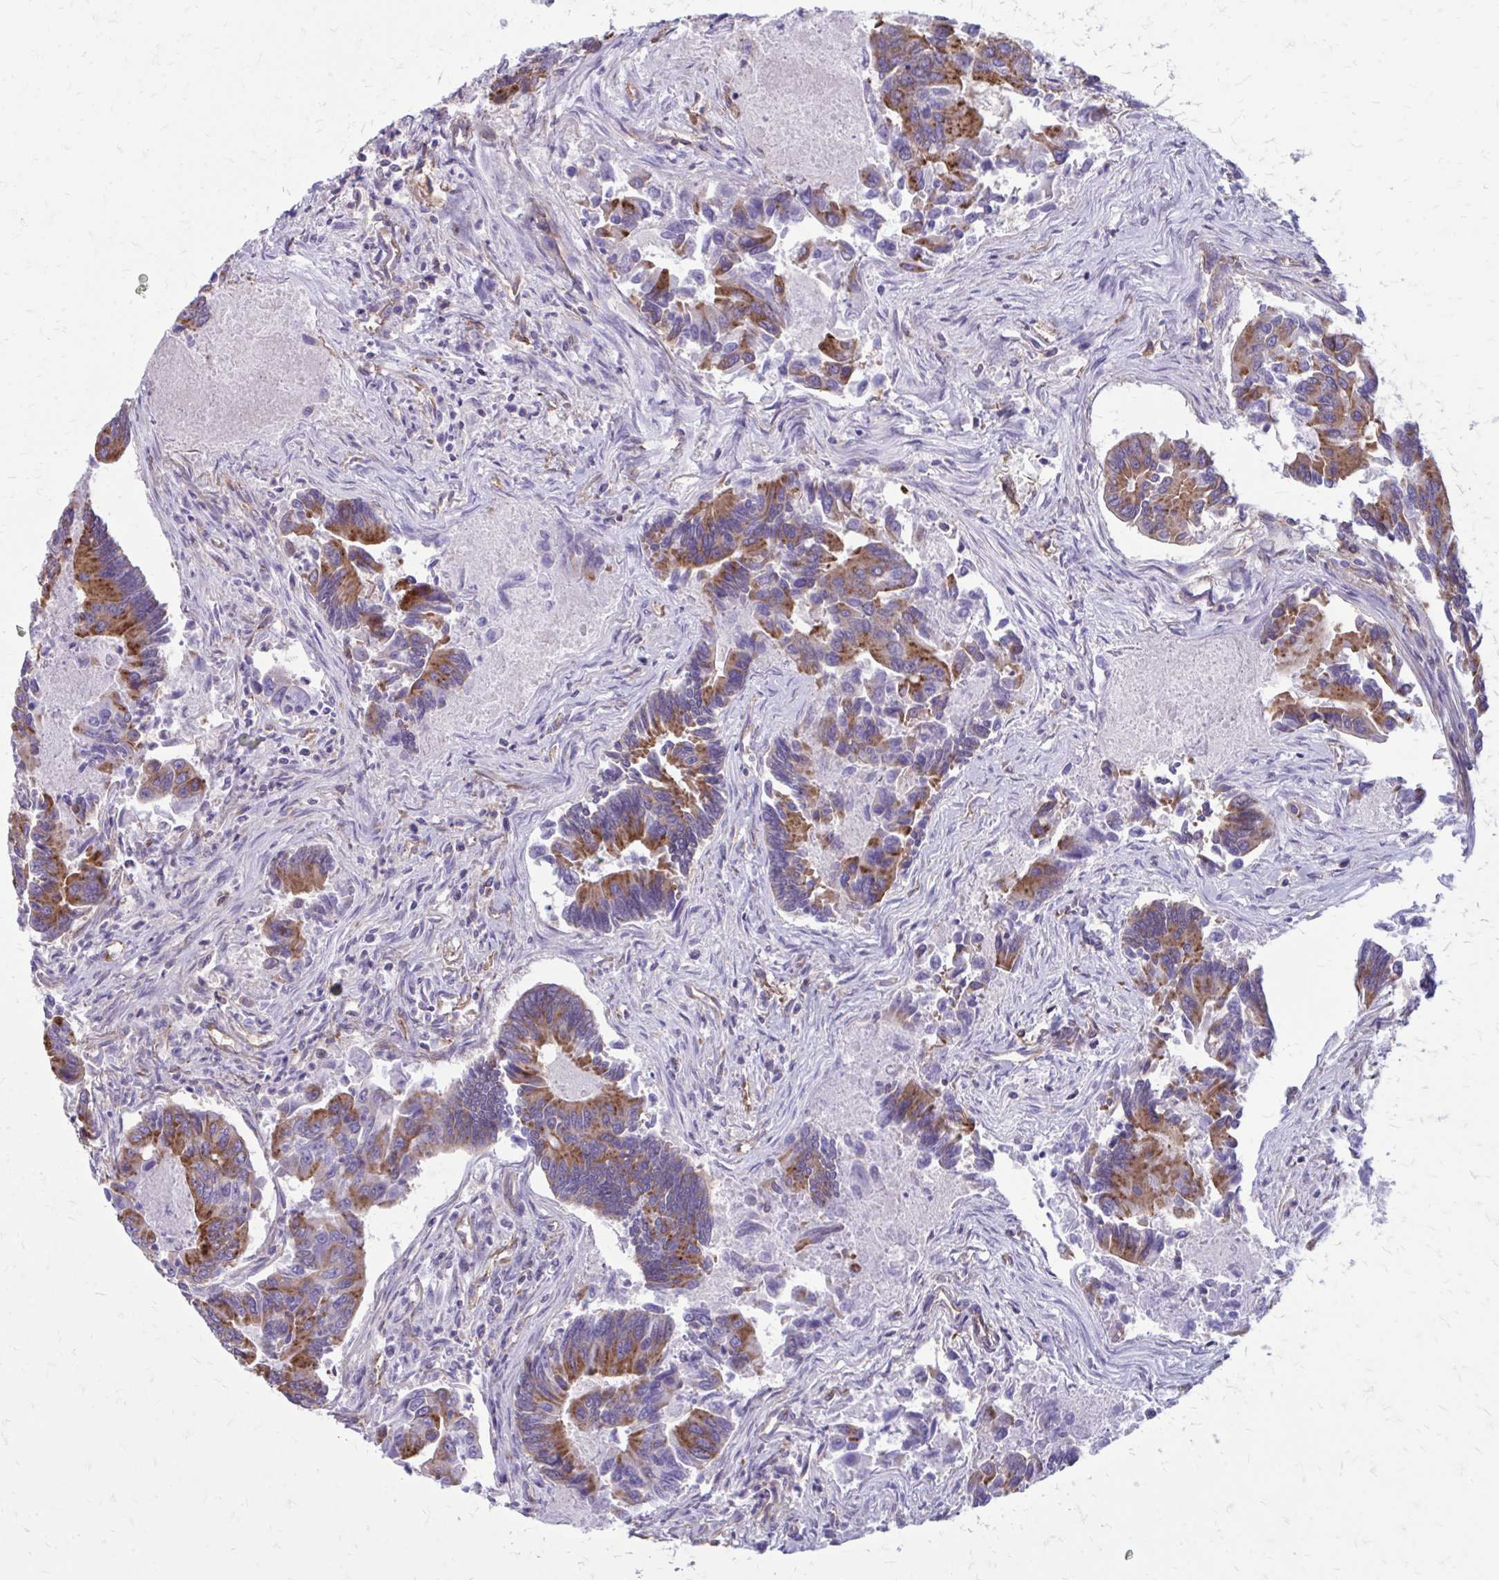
{"staining": {"intensity": "moderate", "quantity": ">75%", "location": "cytoplasmic/membranous"}, "tissue": "colorectal cancer", "cell_type": "Tumor cells", "image_type": "cancer", "snomed": [{"axis": "morphology", "description": "Adenocarcinoma, NOS"}, {"axis": "topography", "description": "Colon"}], "caption": "Human colorectal cancer stained with a protein marker displays moderate staining in tumor cells.", "gene": "CLTA", "patient": {"sex": "female", "age": 67}}